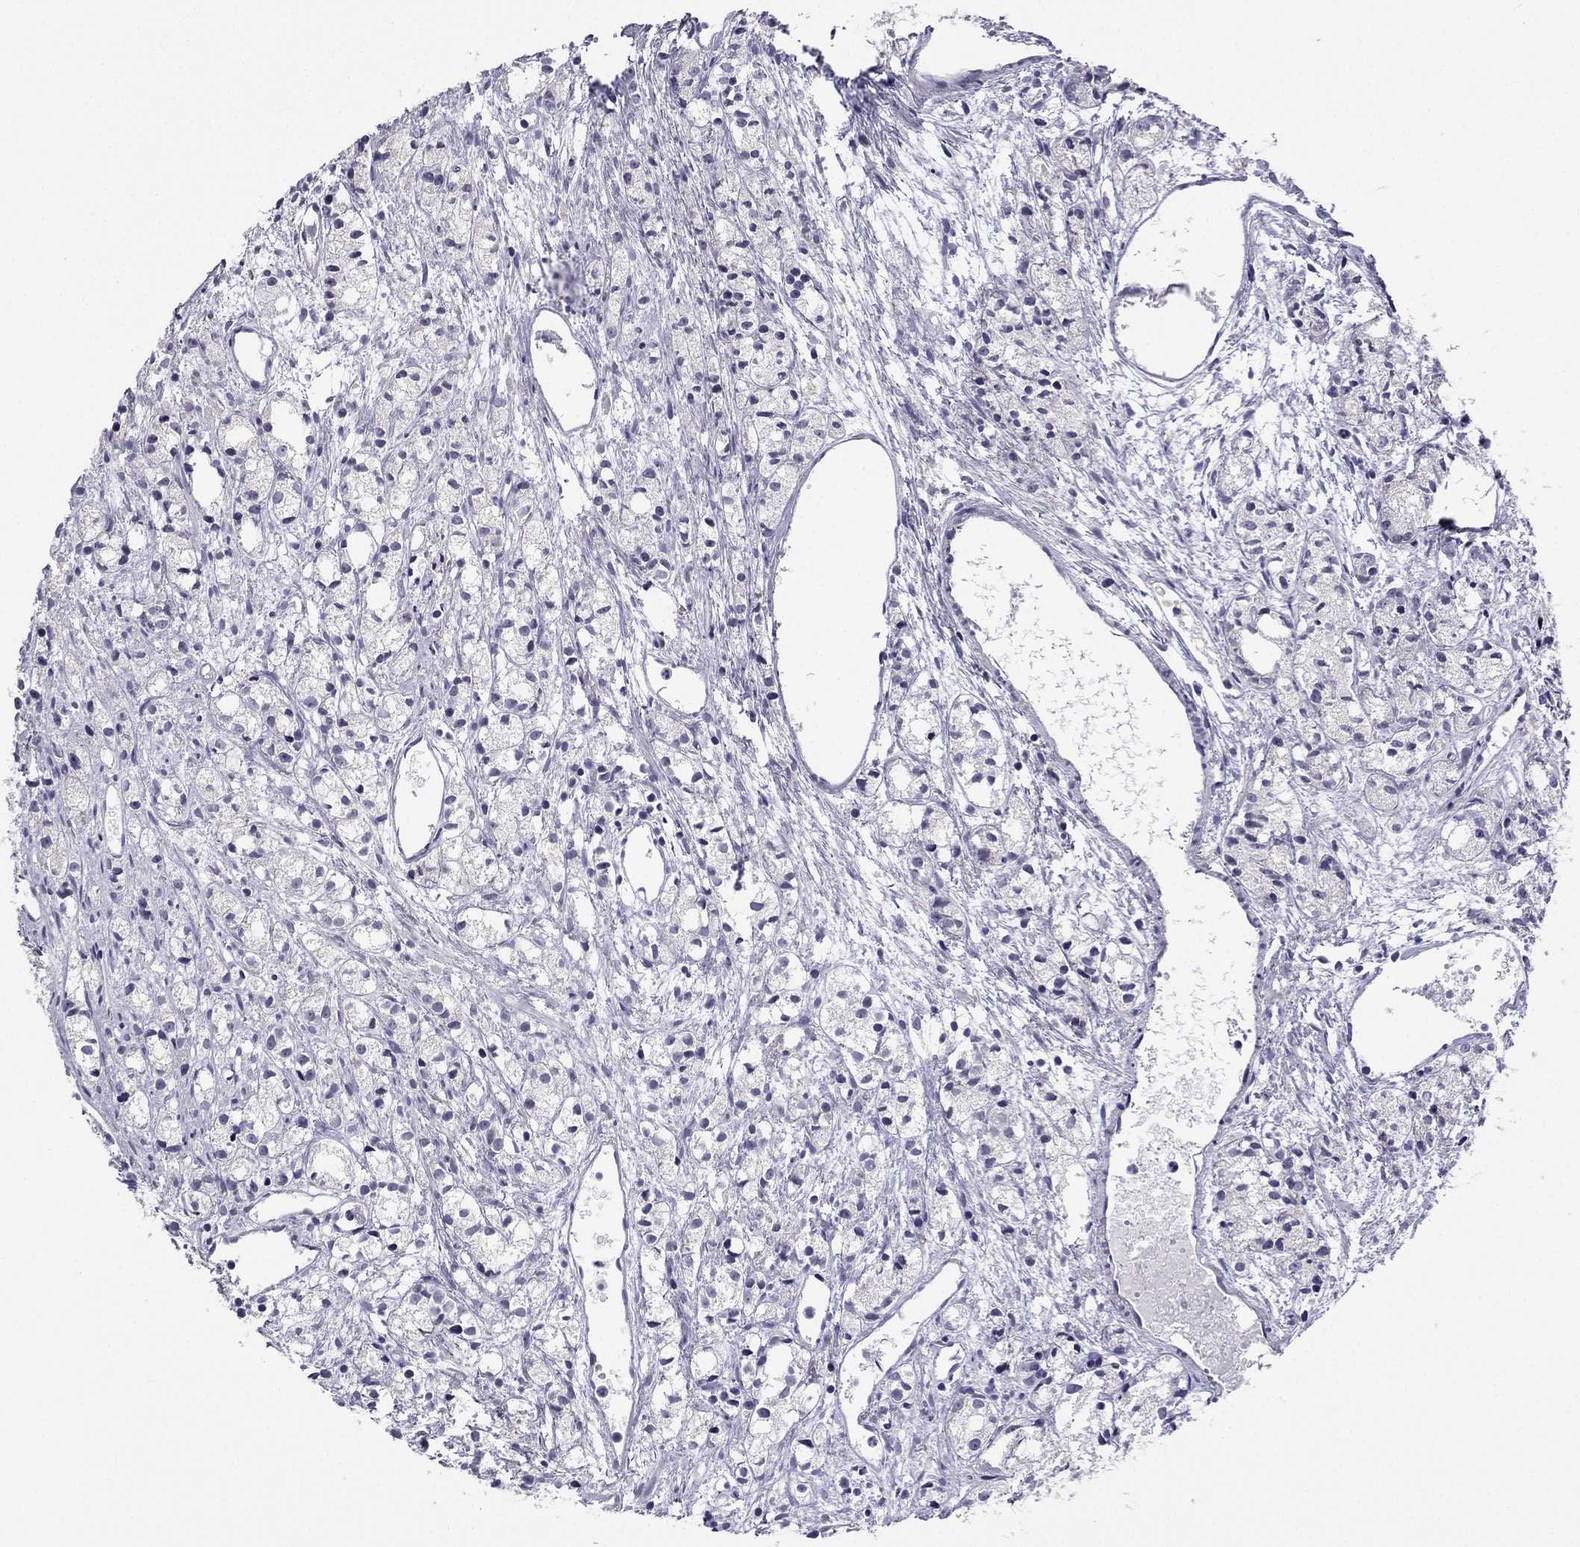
{"staining": {"intensity": "negative", "quantity": "none", "location": "none"}, "tissue": "prostate cancer", "cell_type": "Tumor cells", "image_type": "cancer", "snomed": [{"axis": "morphology", "description": "Adenocarcinoma, Medium grade"}, {"axis": "topography", "description": "Prostate"}], "caption": "Prostate medium-grade adenocarcinoma stained for a protein using immunohistochemistry (IHC) displays no positivity tumor cells.", "gene": "C5orf49", "patient": {"sex": "male", "age": 74}}